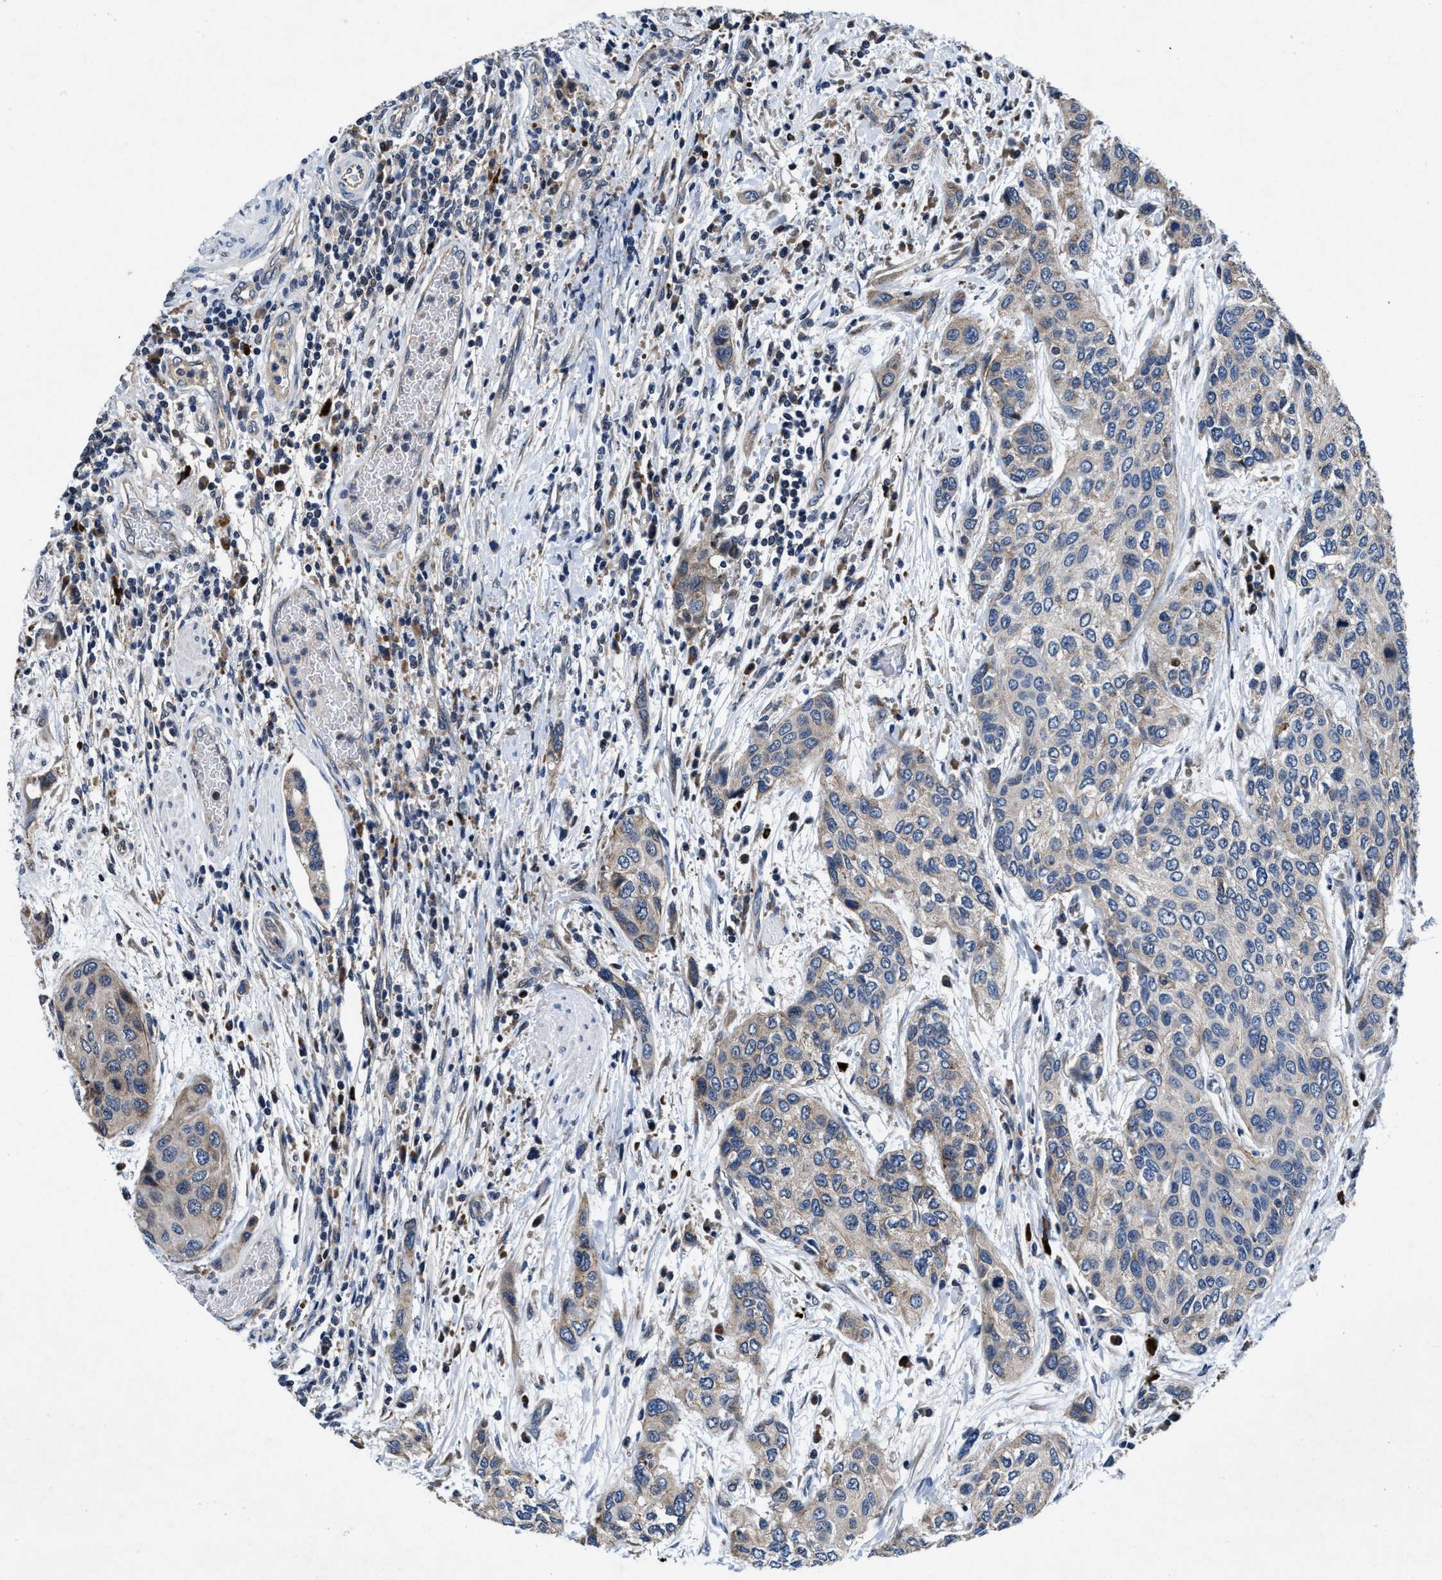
{"staining": {"intensity": "weak", "quantity": "<25%", "location": "cytoplasmic/membranous"}, "tissue": "urothelial cancer", "cell_type": "Tumor cells", "image_type": "cancer", "snomed": [{"axis": "morphology", "description": "Urothelial carcinoma, High grade"}, {"axis": "topography", "description": "Urinary bladder"}], "caption": "Immunohistochemistry (IHC) photomicrograph of human urothelial cancer stained for a protein (brown), which demonstrates no staining in tumor cells.", "gene": "TMEM53", "patient": {"sex": "female", "age": 56}}